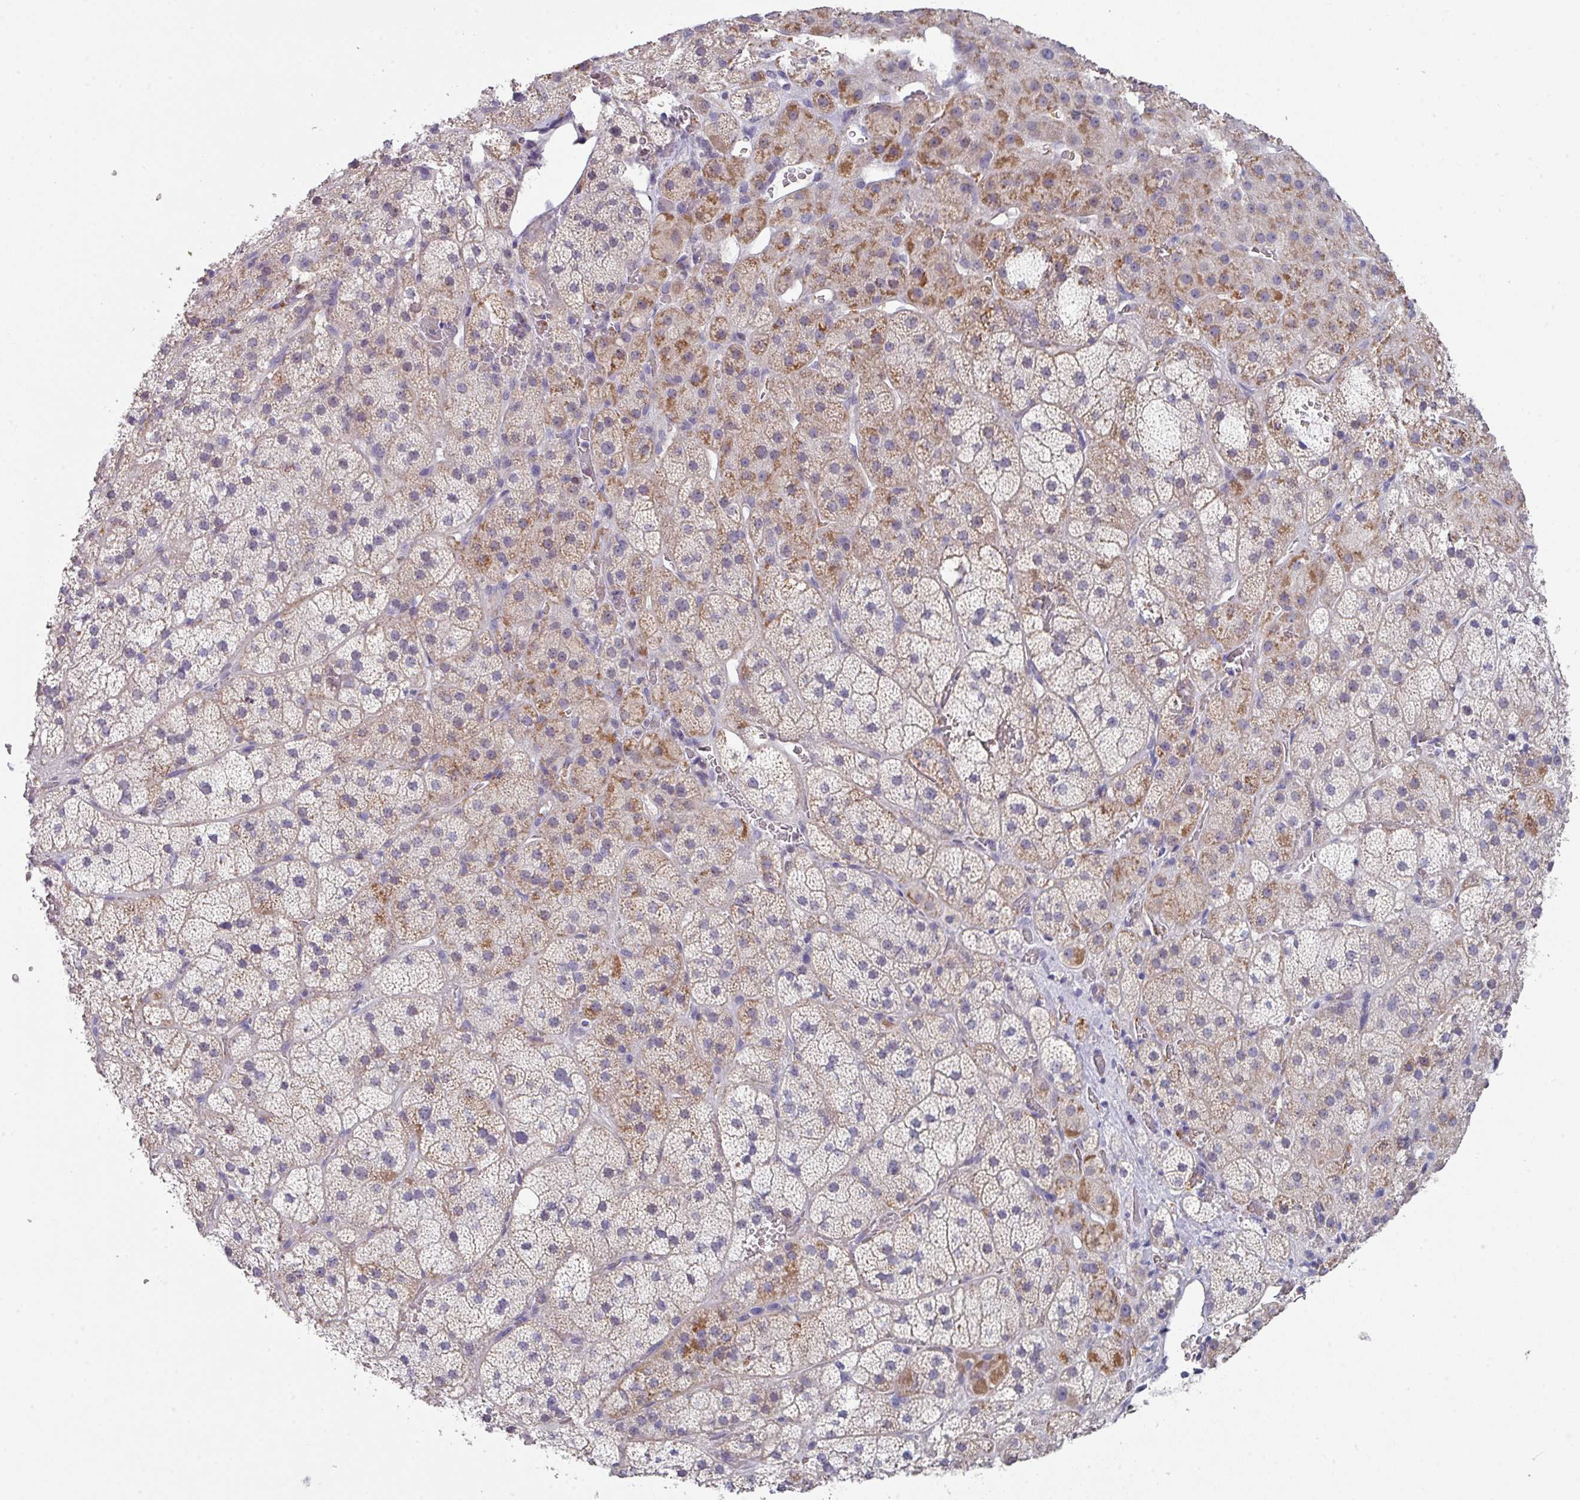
{"staining": {"intensity": "moderate", "quantity": "25%-75%", "location": "cytoplasmic/membranous"}, "tissue": "adrenal gland", "cell_type": "Glandular cells", "image_type": "normal", "snomed": [{"axis": "morphology", "description": "Normal tissue, NOS"}, {"axis": "topography", "description": "Adrenal gland"}], "caption": "Adrenal gland stained with DAB immunohistochemistry (IHC) shows medium levels of moderate cytoplasmic/membranous positivity in about 25%-75% of glandular cells.", "gene": "DCAF12L1", "patient": {"sex": "male", "age": 57}}